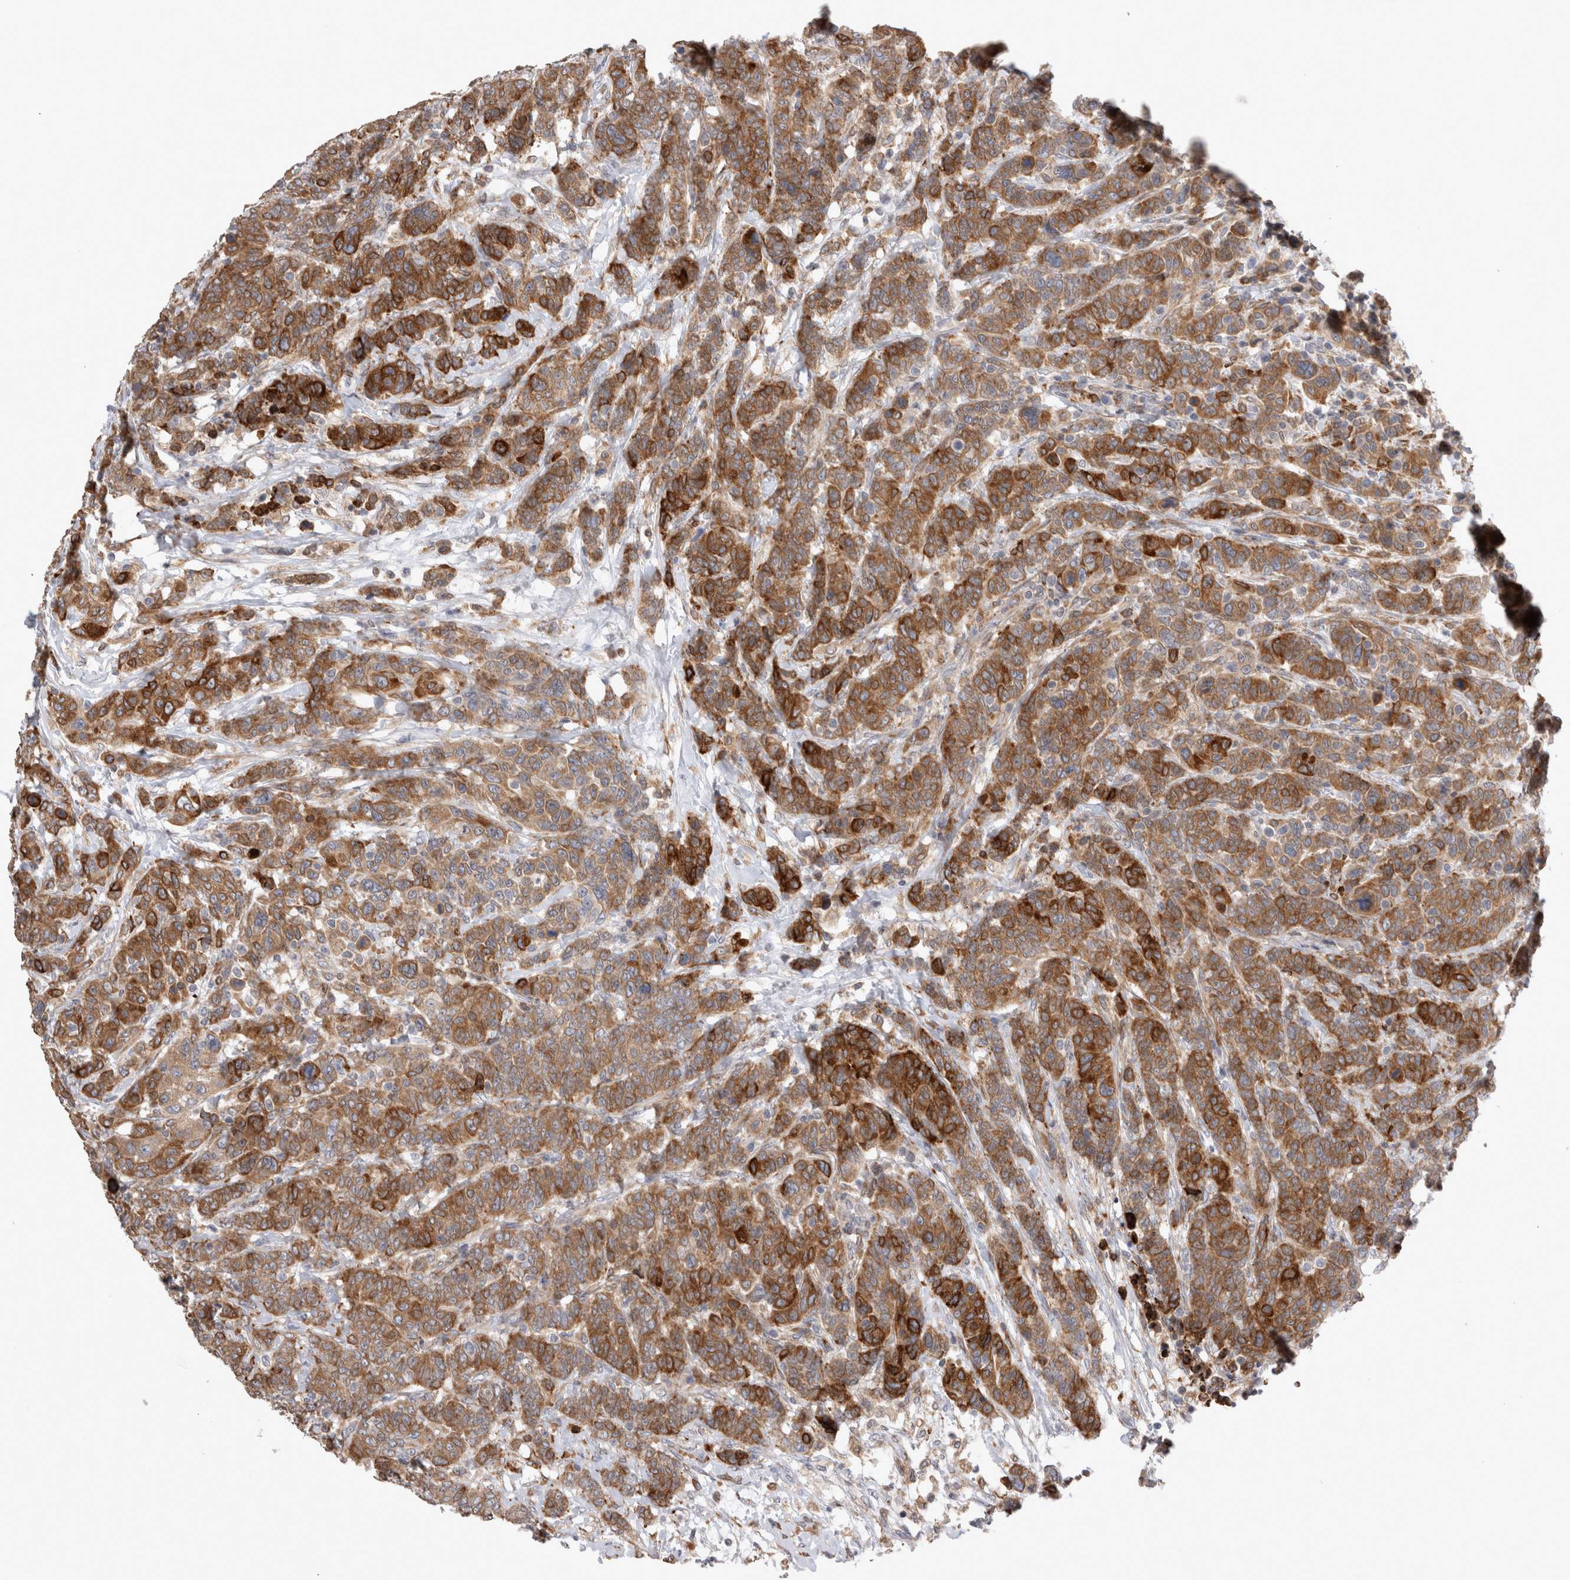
{"staining": {"intensity": "strong", "quantity": ">75%", "location": "cytoplasmic/membranous"}, "tissue": "breast cancer", "cell_type": "Tumor cells", "image_type": "cancer", "snomed": [{"axis": "morphology", "description": "Duct carcinoma"}, {"axis": "topography", "description": "Breast"}], "caption": "Immunohistochemistry image of neoplastic tissue: breast cancer (intraductal carcinoma) stained using IHC reveals high levels of strong protein expression localized specifically in the cytoplasmic/membranous of tumor cells, appearing as a cytoplasmic/membranous brown color.", "gene": "TRMT9B", "patient": {"sex": "female", "age": 37}}